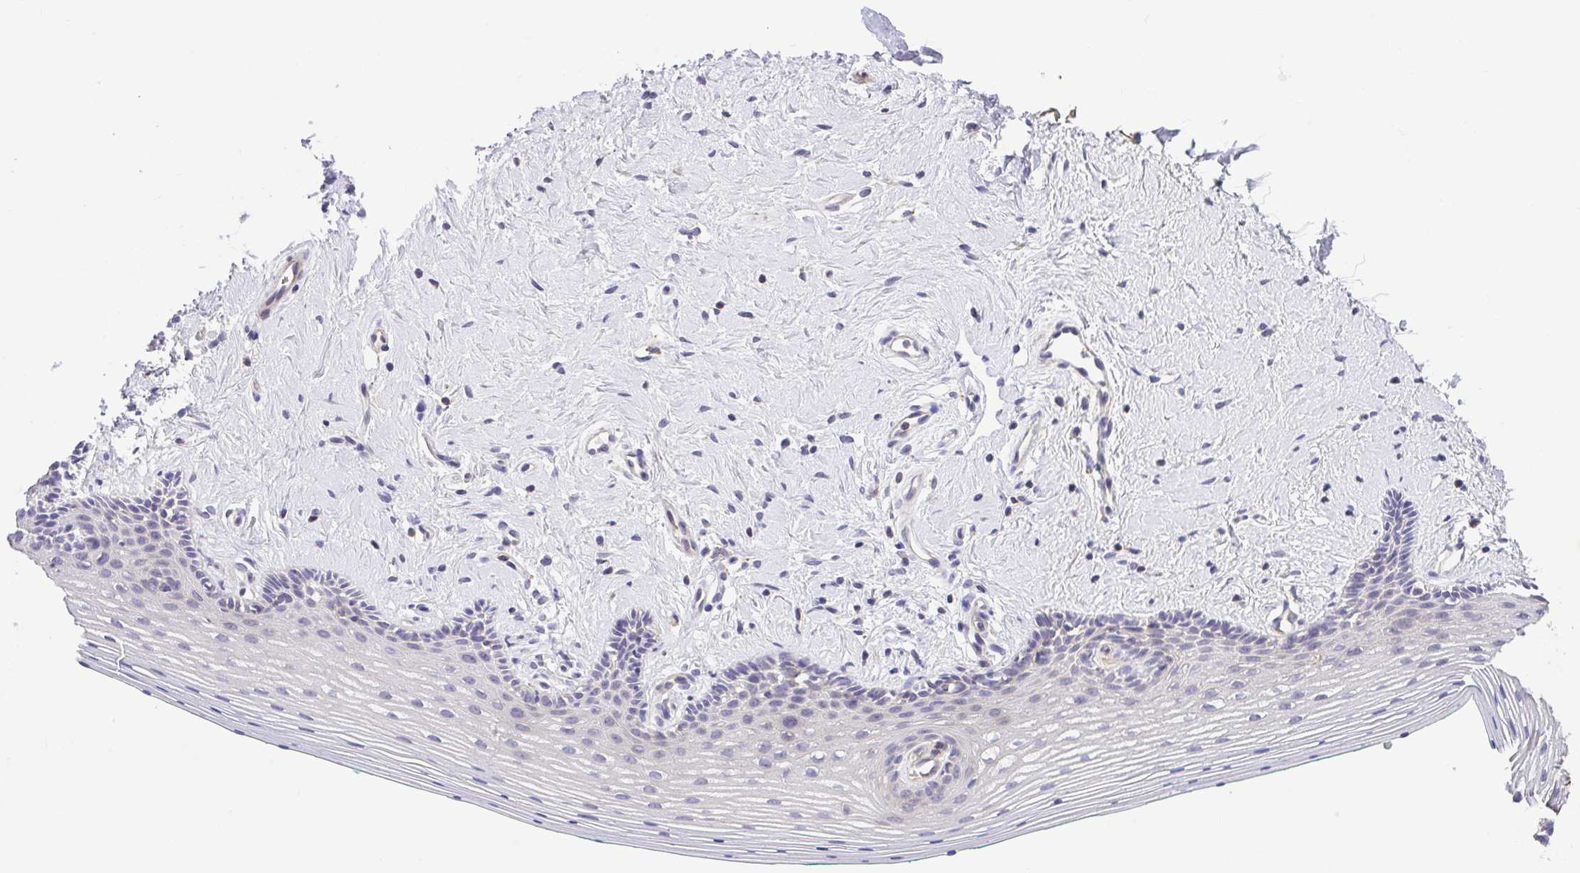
{"staining": {"intensity": "negative", "quantity": "none", "location": "none"}, "tissue": "vagina", "cell_type": "Squamous epithelial cells", "image_type": "normal", "snomed": [{"axis": "morphology", "description": "Normal tissue, NOS"}, {"axis": "topography", "description": "Vagina"}], "caption": "An immunohistochemistry (IHC) micrograph of normal vagina is shown. There is no staining in squamous epithelial cells of vagina. (DAB immunohistochemistry (IHC) visualized using brightfield microscopy, high magnification).", "gene": "IDE", "patient": {"sex": "female", "age": 42}}